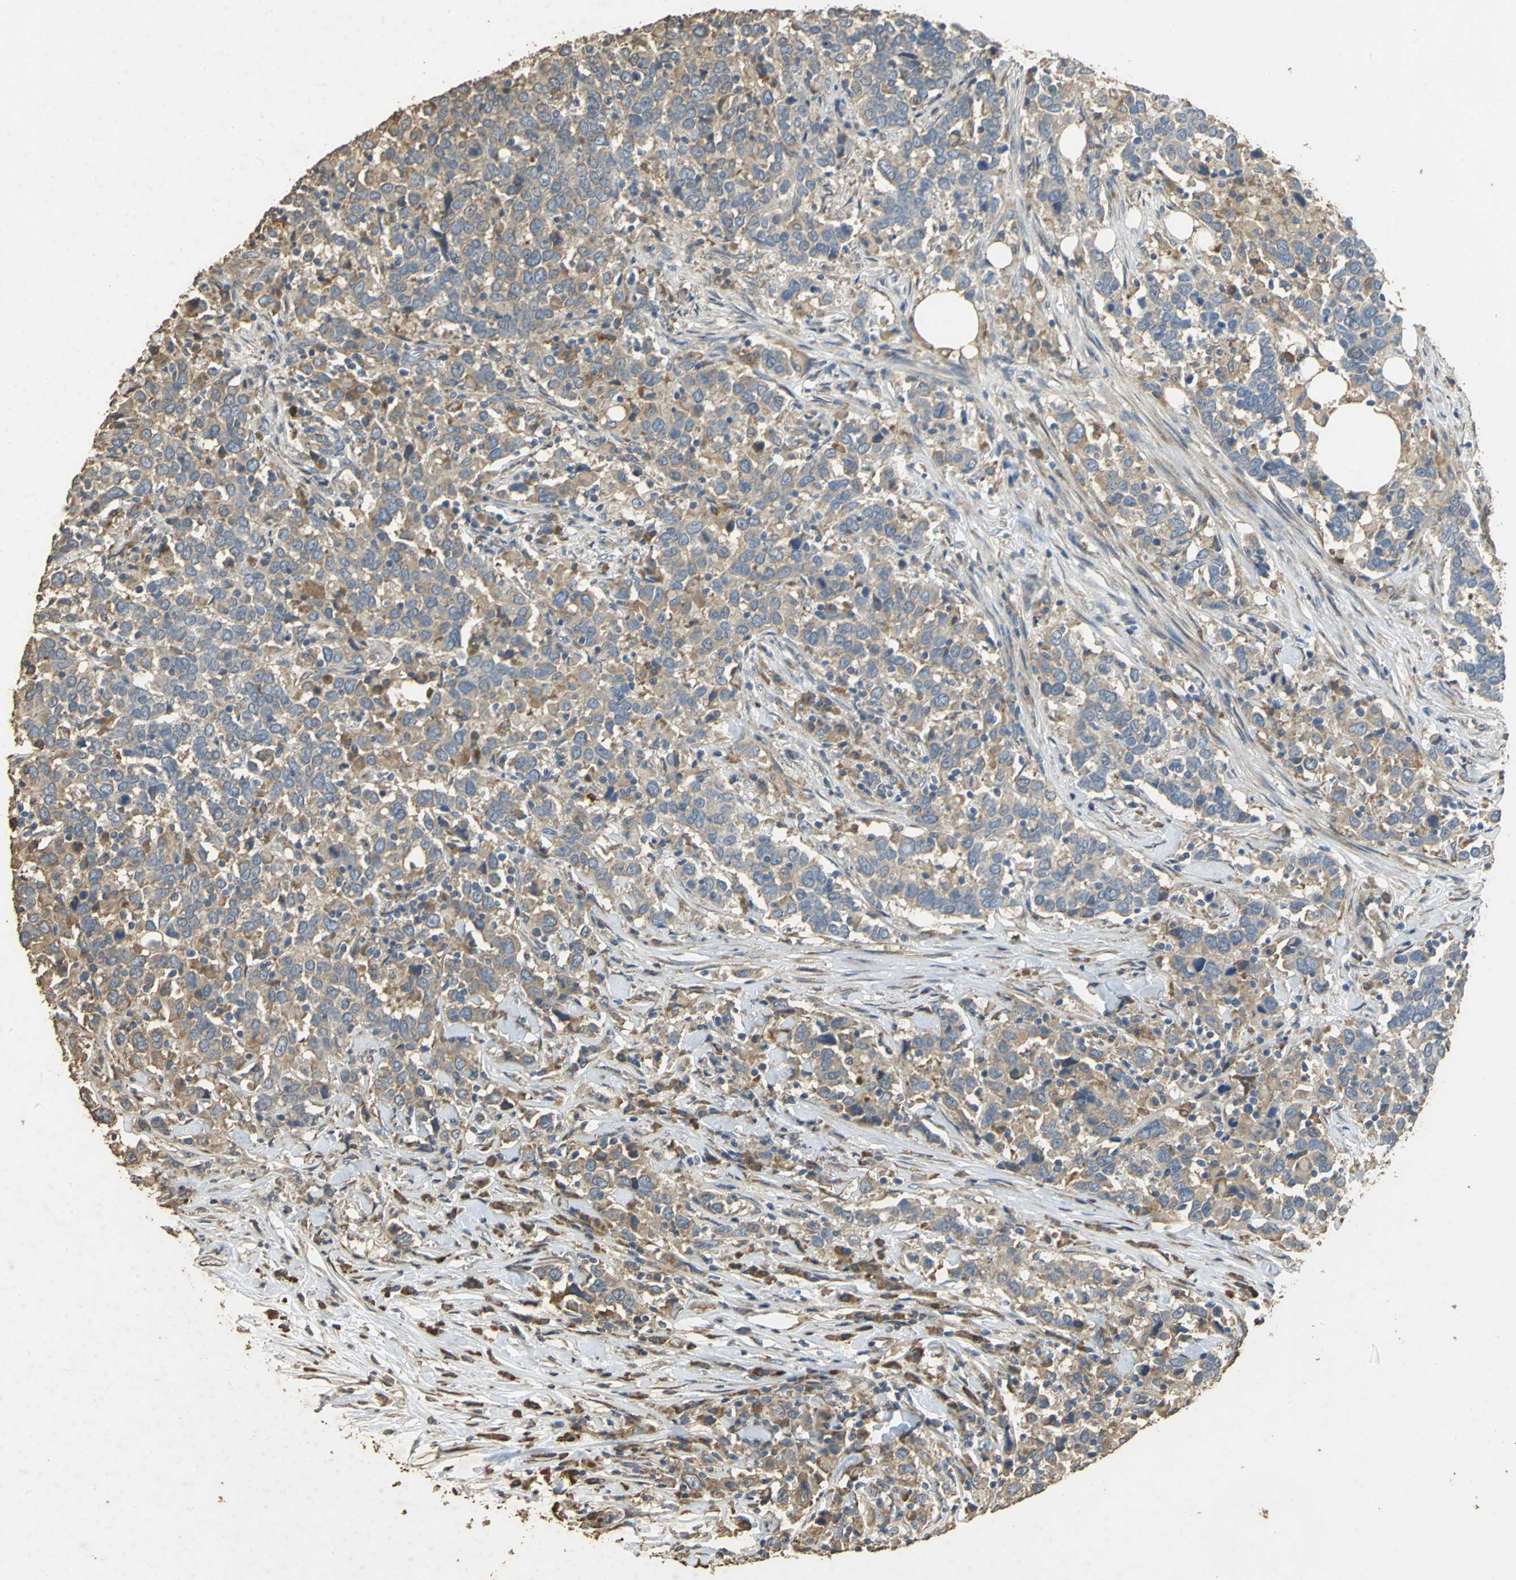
{"staining": {"intensity": "moderate", "quantity": ">75%", "location": "cytoplasmic/membranous"}, "tissue": "urothelial cancer", "cell_type": "Tumor cells", "image_type": "cancer", "snomed": [{"axis": "morphology", "description": "Urothelial carcinoma, High grade"}, {"axis": "topography", "description": "Urinary bladder"}], "caption": "Protein analysis of urothelial carcinoma (high-grade) tissue shows moderate cytoplasmic/membranous staining in approximately >75% of tumor cells.", "gene": "ACSL4", "patient": {"sex": "male", "age": 61}}